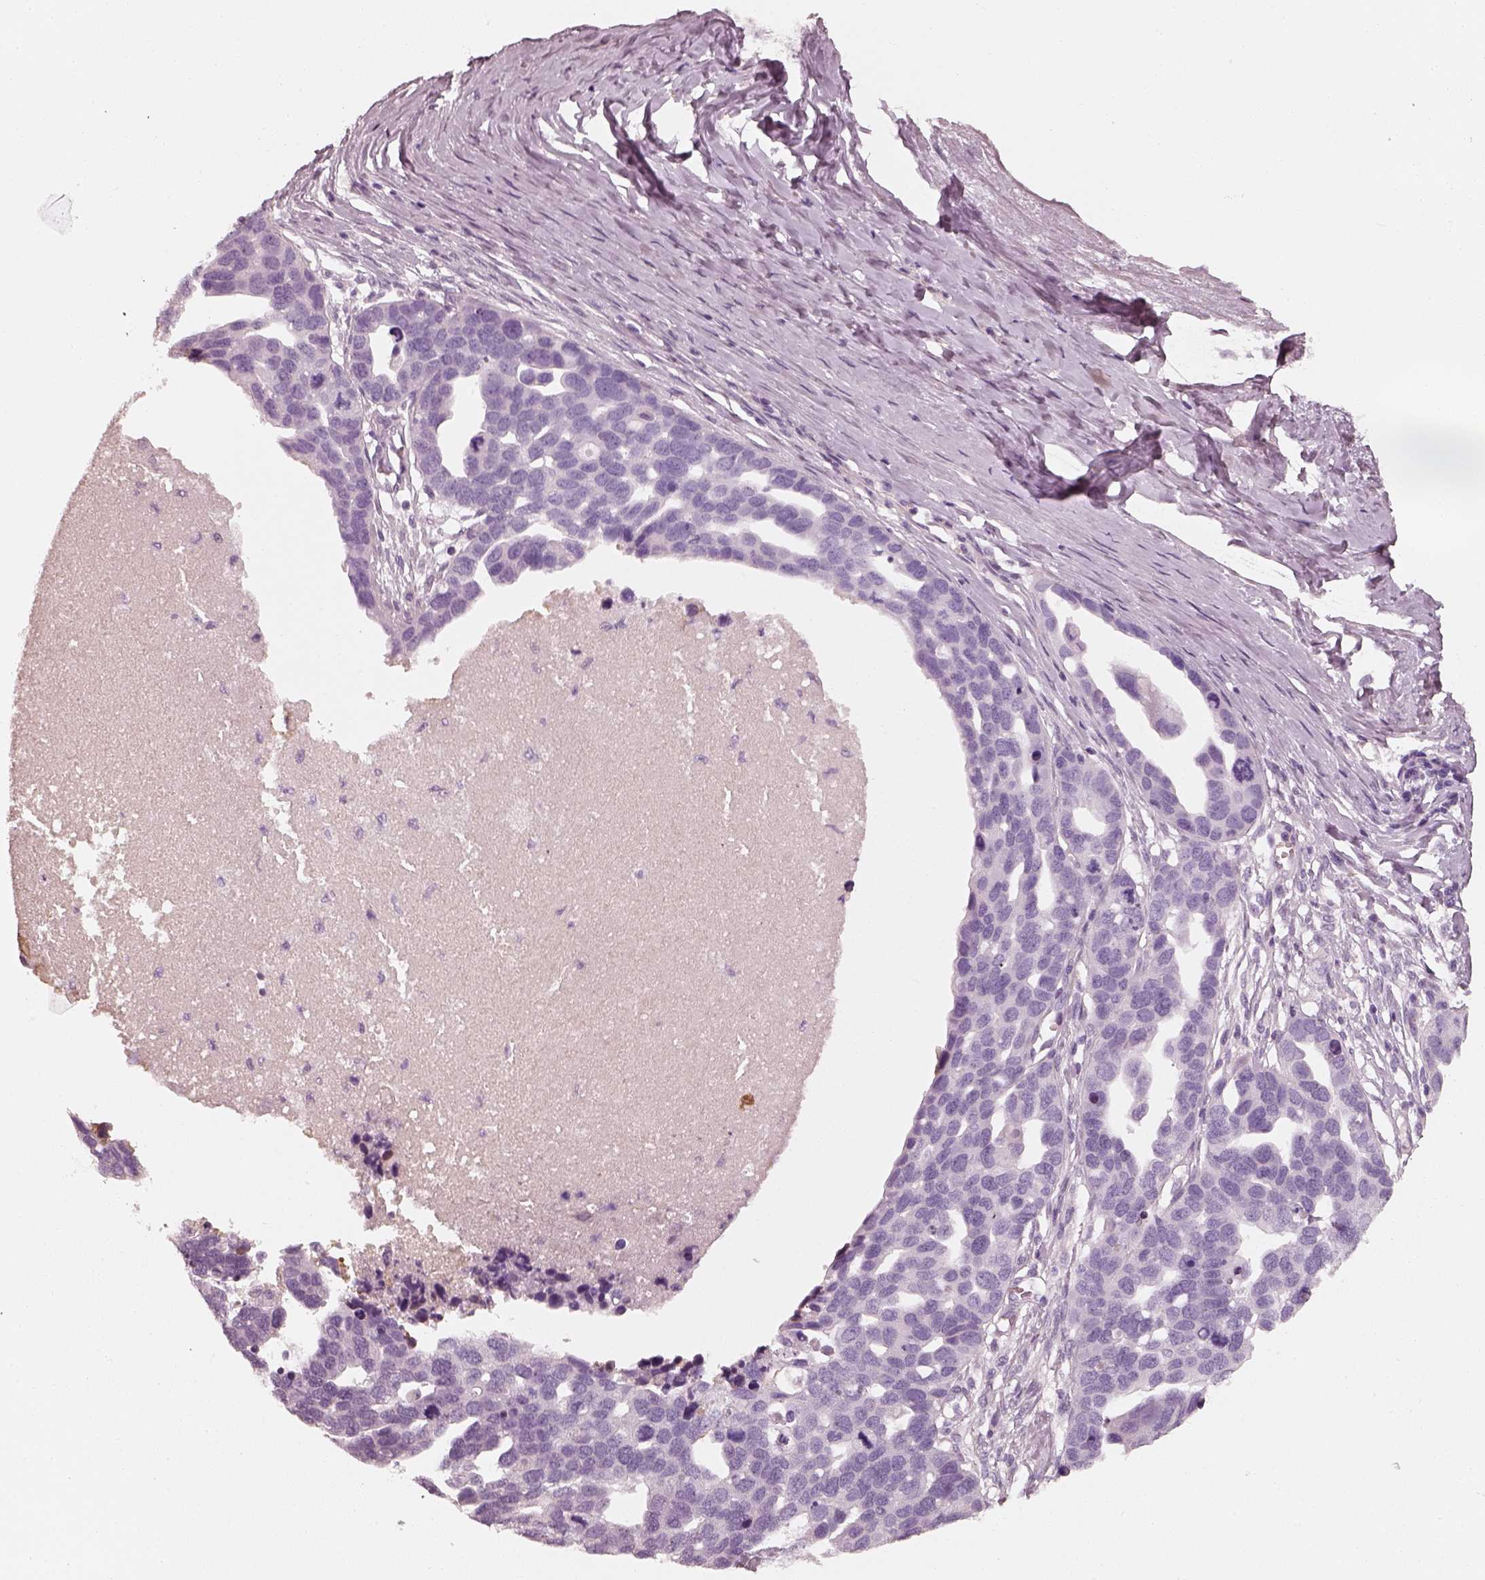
{"staining": {"intensity": "negative", "quantity": "none", "location": "none"}, "tissue": "ovarian cancer", "cell_type": "Tumor cells", "image_type": "cancer", "snomed": [{"axis": "morphology", "description": "Cystadenocarcinoma, serous, NOS"}, {"axis": "topography", "description": "Ovary"}], "caption": "DAB immunohistochemical staining of ovarian cancer demonstrates no significant expression in tumor cells.", "gene": "RS1", "patient": {"sex": "female", "age": 54}}